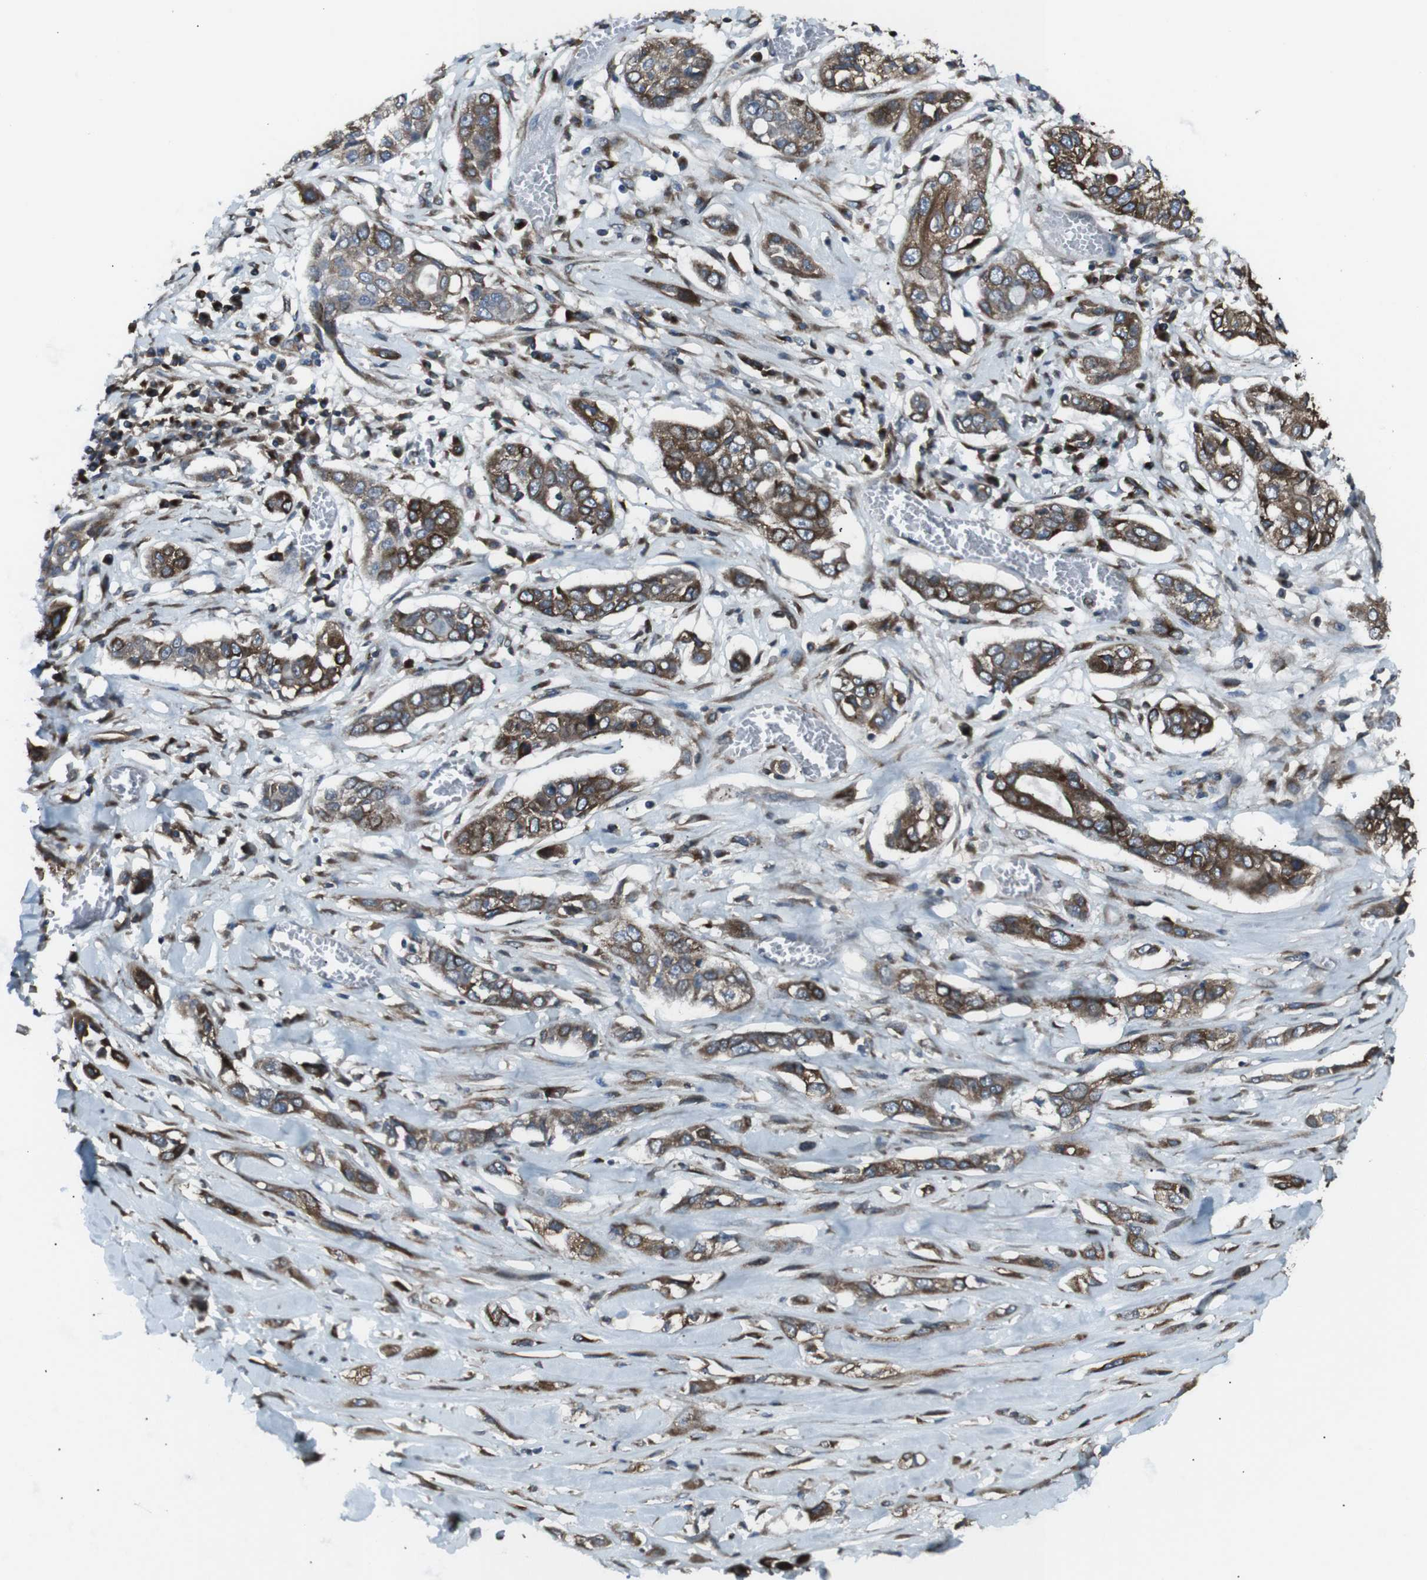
{"staining": {"intensity": "strong", "quantity": ">75%", "location": "cytoplasmic/membranous"}, "tissue": "lung cancer", "cell_type": "Tumor cells", "image_type": "cancer", "snomed": [{"axis": "morphology", "description": "Squamous cell carcinoma, NOS"}, {"axis": "topography", "description": "Lung"}], "caption": "Immunohistochemistry (IHC) micrograph of lung cancer (squamous cell carcinoma) stained for a protein (brown), which shows high levels of strong cytoplasmic/membranous staining in approximately >75% of tumor cells.", "gene": "LNPK", "patient": {"sex": "male", "age": 71}}